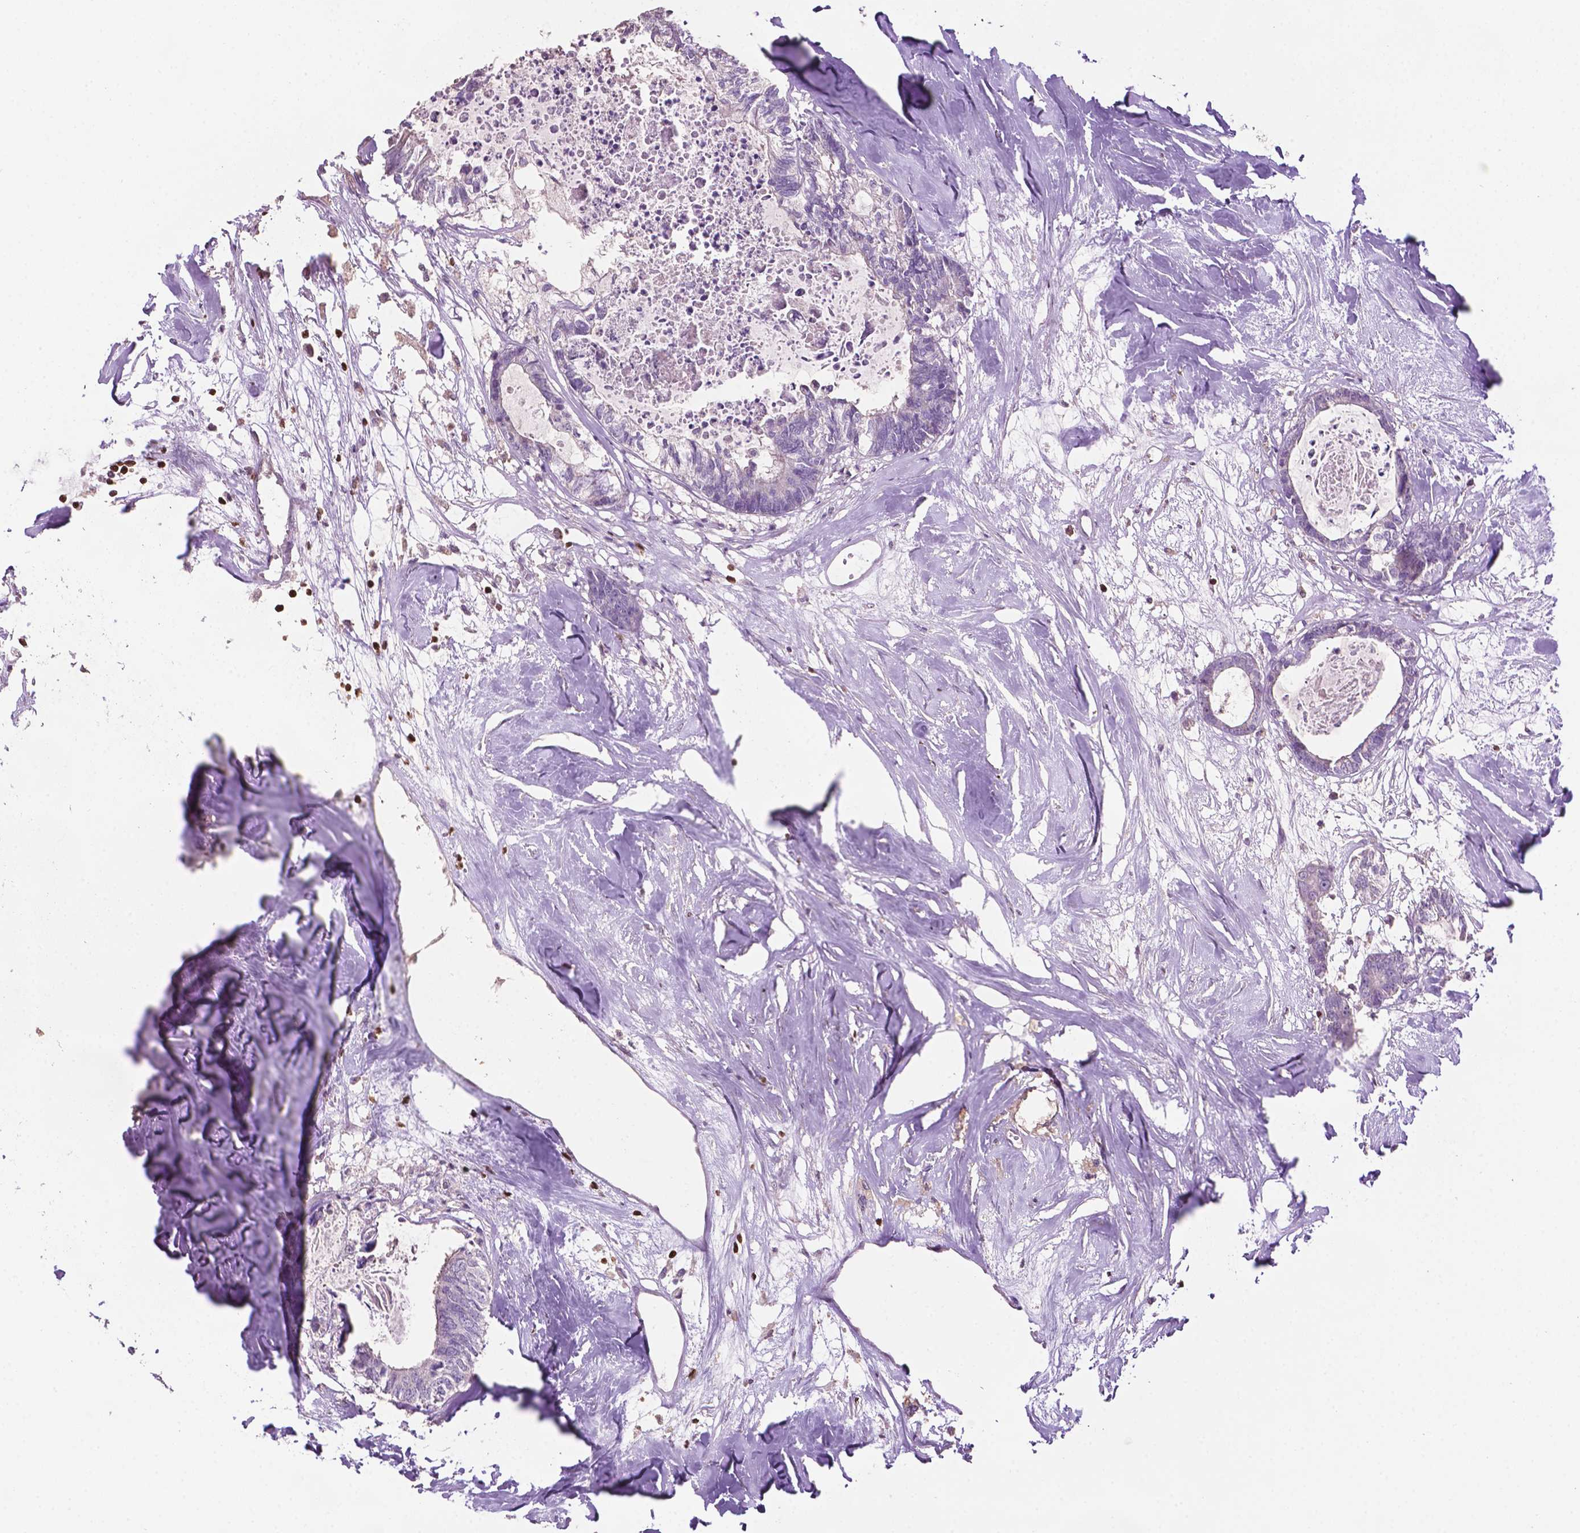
{"staining": {"intensity": "negative", "quantity": "none", "location": "none"}, "tissue": "colorectal cancer", "cell_type": "Tumor cells", "image_type": "cancer", "snomed": [{"axis": "morphology", "description": "Adenocarcinoma, NOS"}, {"axis": "topography", "description": "Colon"}, {"axis": "topography", "description": "Rectum"}], "caption": "Colorectal cancer stained for a protein using immunohistochemistry reveals no expression tumor cells.", "gene": "TBC1D10C", "patient": {"sex": "male", "age": 57}}